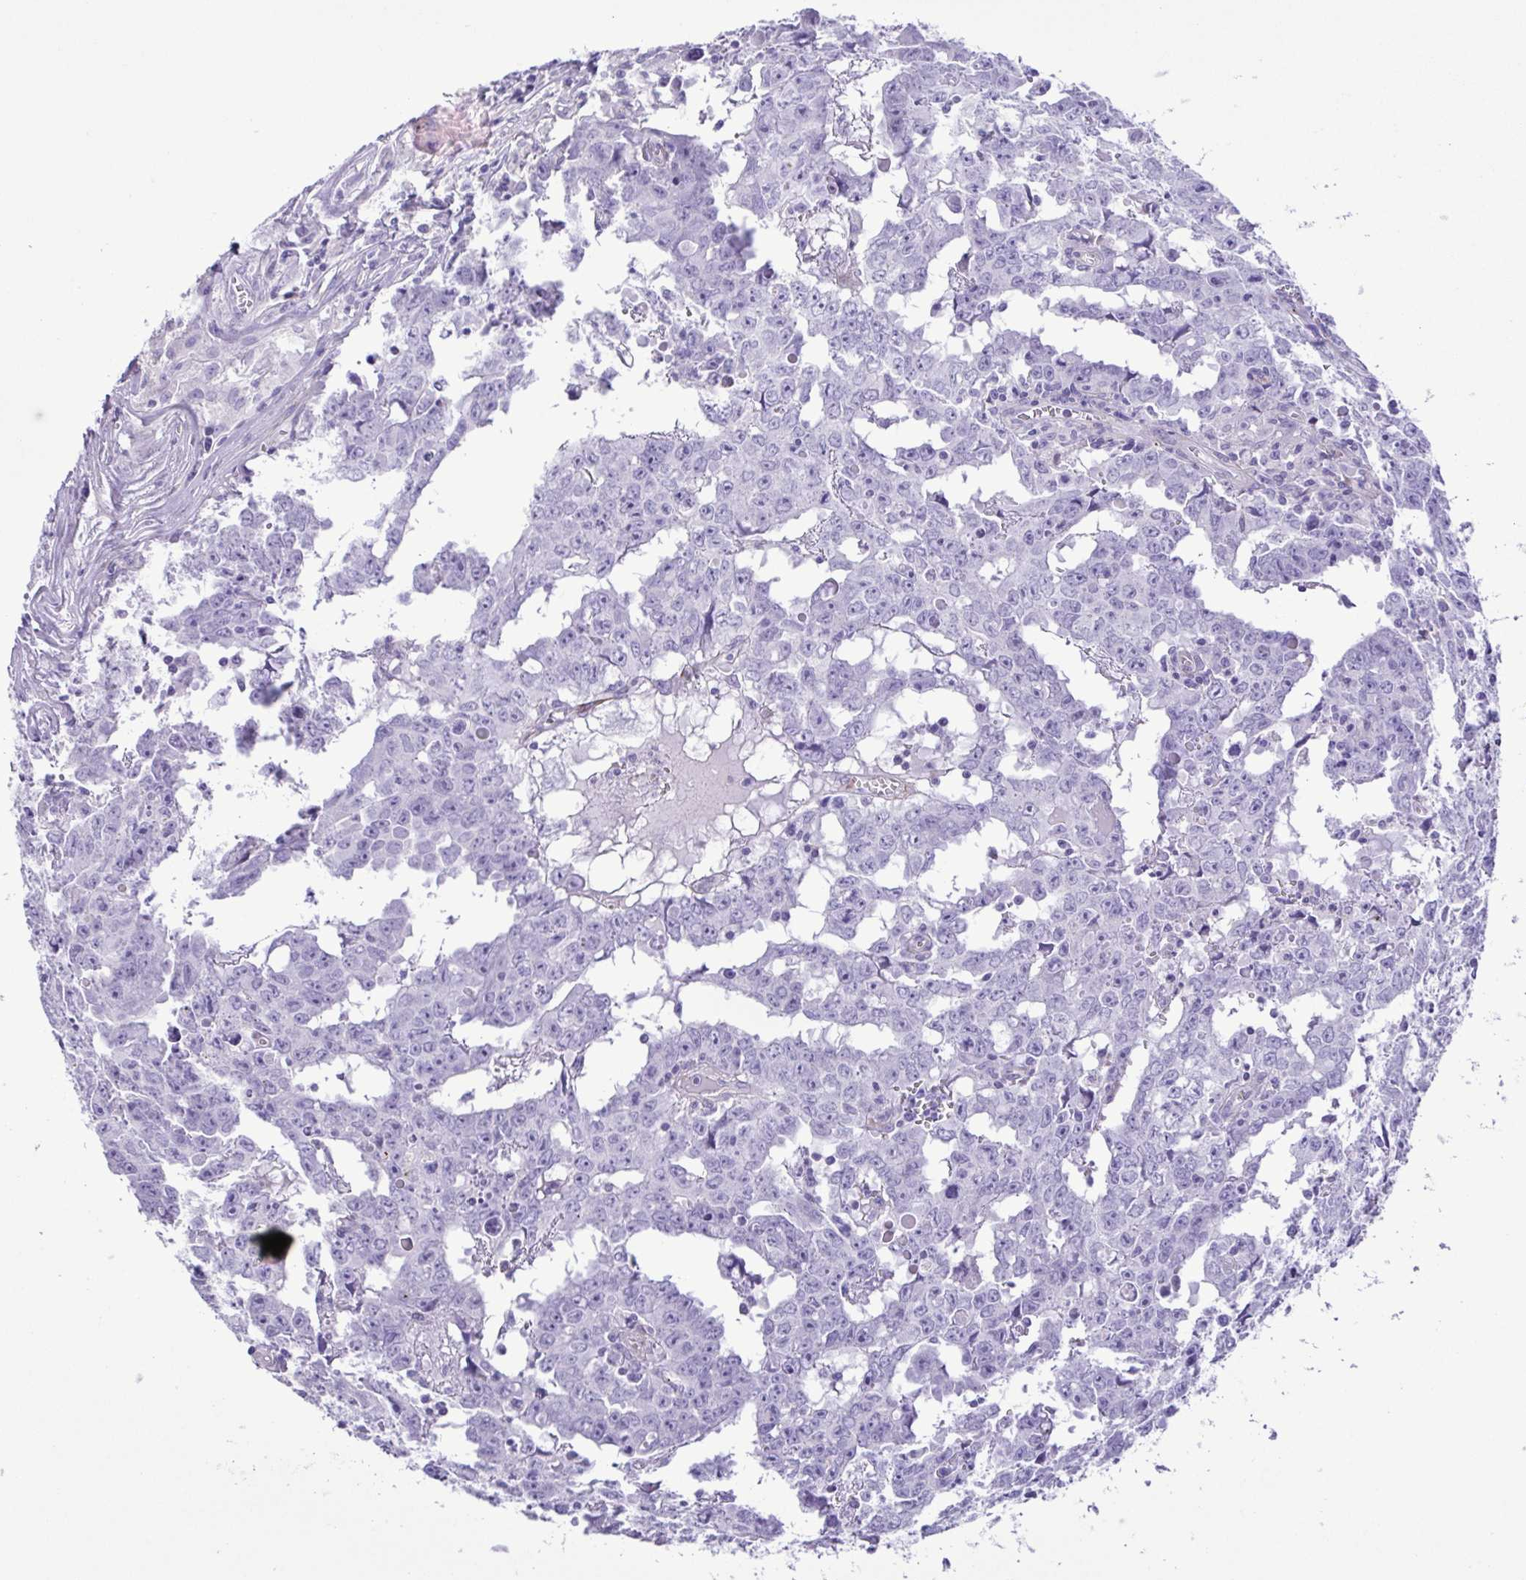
{"staining": {"intensity": "negative", "quantity": "none", "location": "none"}, "tissue": "testis cancer", "cell_type": "Tumor cells", "image_type": "cancer", "snomed": [{"axis": "morphology", "description": "Carcinoma, Embryonal, NOS"}, {"axis": "topography", "description": "Testis"}], "caption": "IHC histopathology image of neoplastic tissue: human embryonal carcinoma (testis) stained with DAB shows no significant protein positivity in tumor cells. (DAB immunohistochemistry (IHC), high magnification).", "gene": "FLT1", "patient": {"sex": "male", "age": 22}}